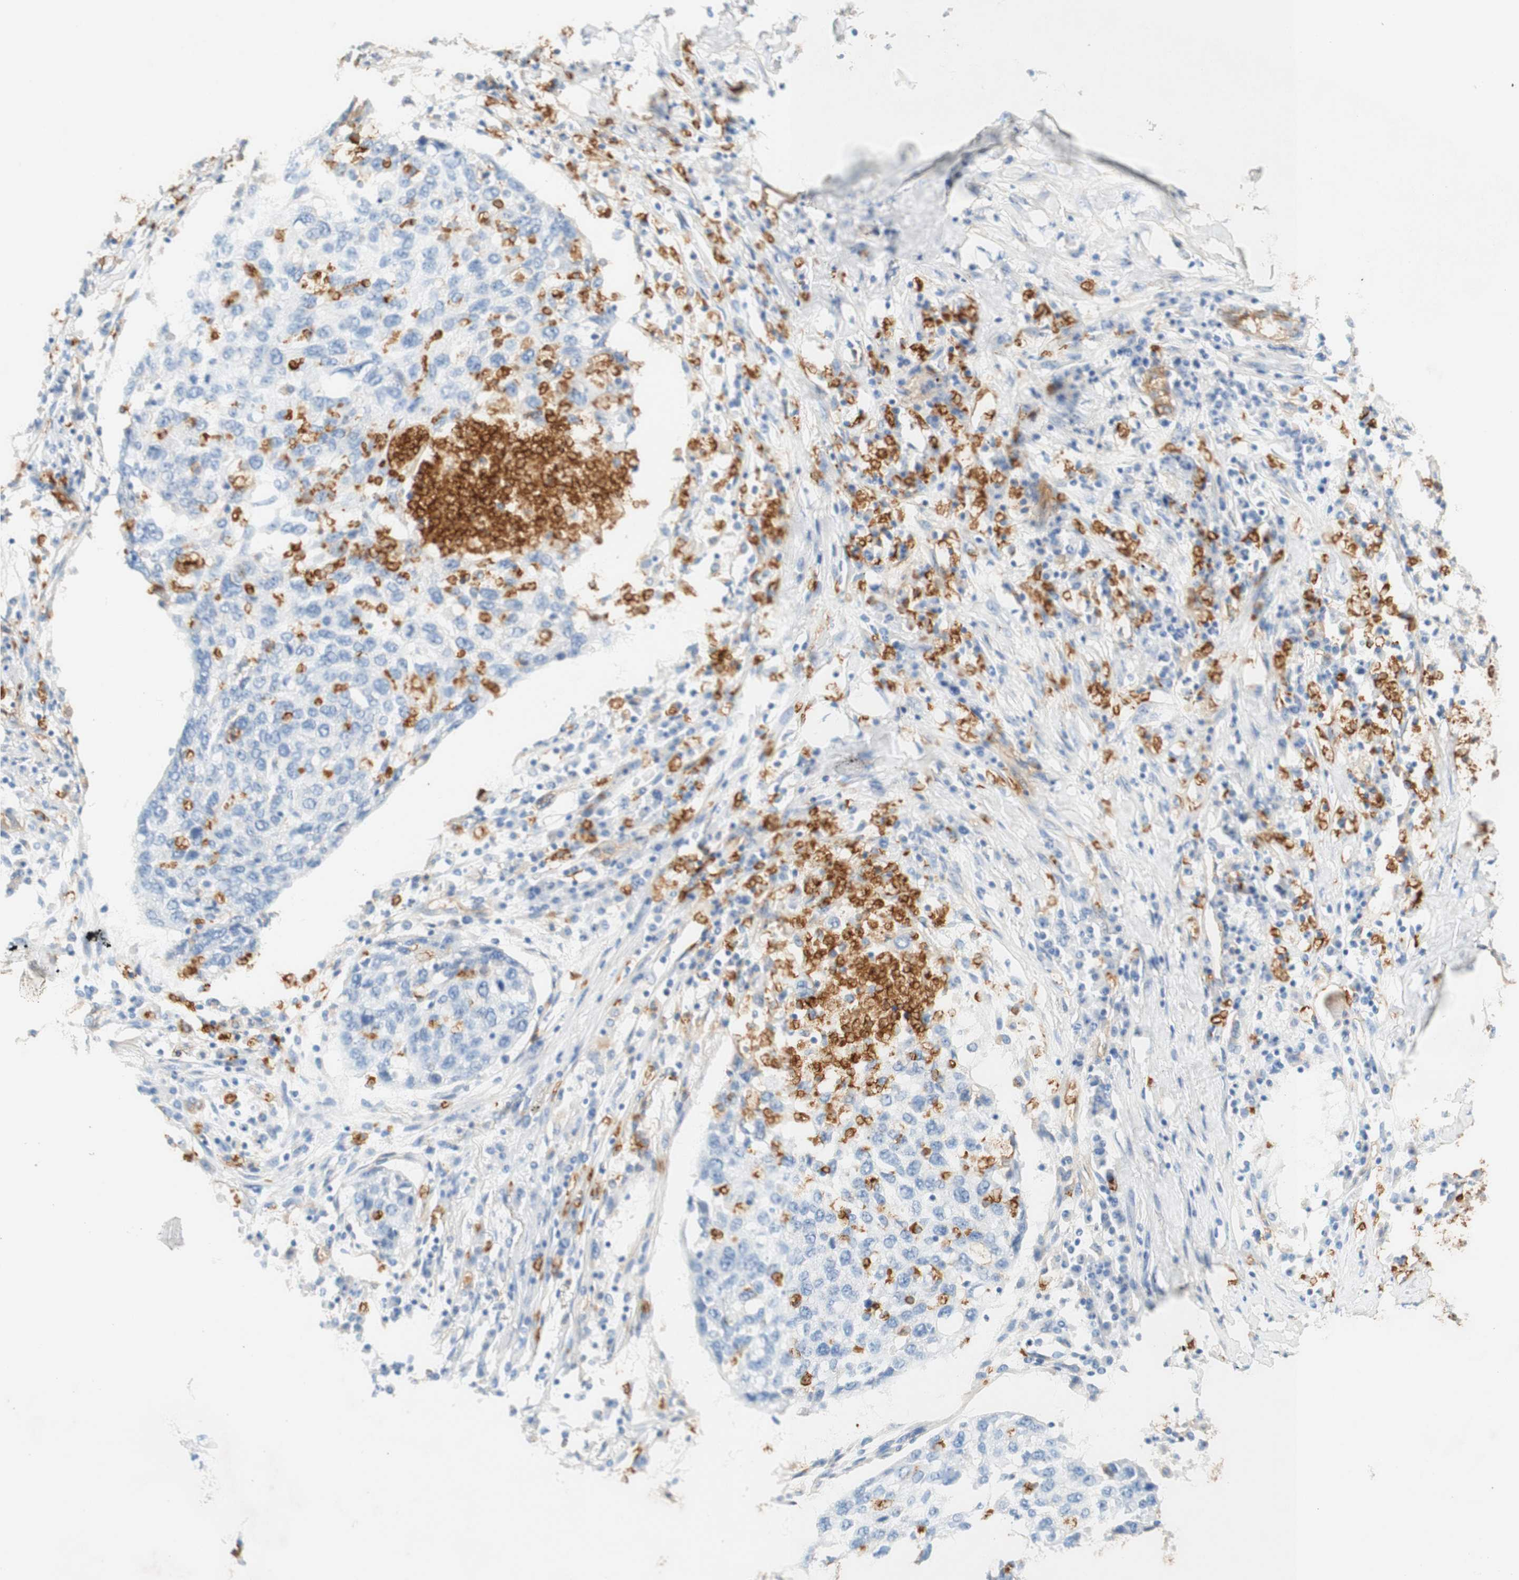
{"staining": {"intensity": "negative", "quantity": "none", "location": "none"}, "tissue": "lung cancer", "cell_type": "Tumor cells", "image_type": "cancer", "snomed": [{"axis": "morphology", "description": "Squamous cell carcinoma, NOS"}, {"axis": "topography", "description": "Lung"}], "caption": "There is no significant staining in tumor cells of lung squamous cell carcinoma. (DAB immunohistochemistry (IHC) with hematoxylin counter stain).", "gene": "STOM", "patient": {"sex": "female", "age": 63}}